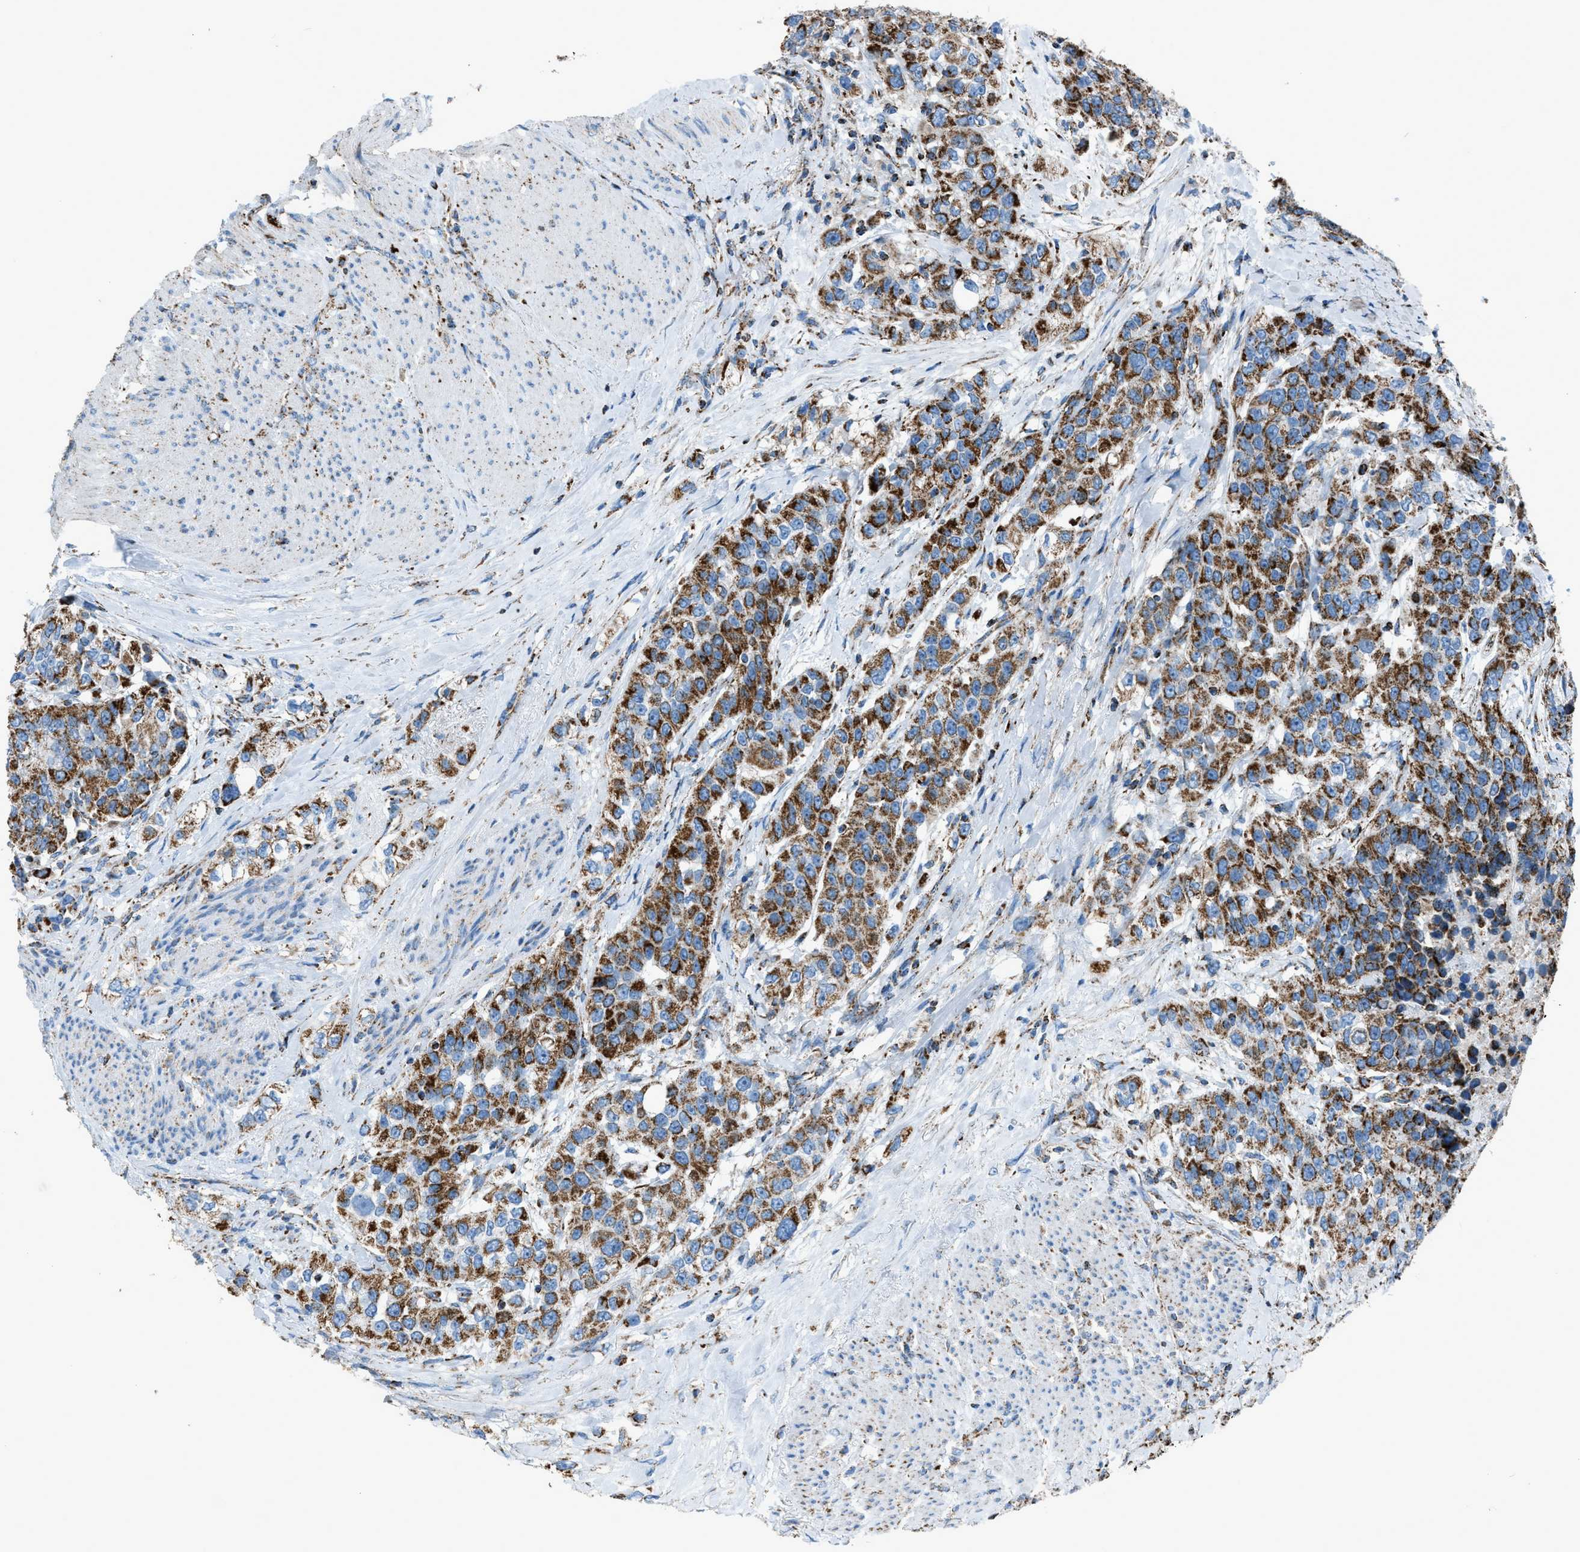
{"staining": {"intensity": "moderate", "quantity": ">75%", "location": "cytoplasmic/membranous"}, "tissue": "urothelial cancer", "cell_type": "Tumor cells", "image_type": "cancer", "snomed": [{"axis": "morphology", "description": "Urothelial carcinoma, High grade"}, {"axis": "topography", "description": "Urinary bladder"}], "caption": "Urothelial carcinoma (high-grade) stained with DAB immunohistochemistry (IHC) shows medium levels of moderate cytoplasmic/membranous expression in approximately >75% of tumor cells.", "gene": "MDH2", "patient": {"sex": "female", "age": 80}}